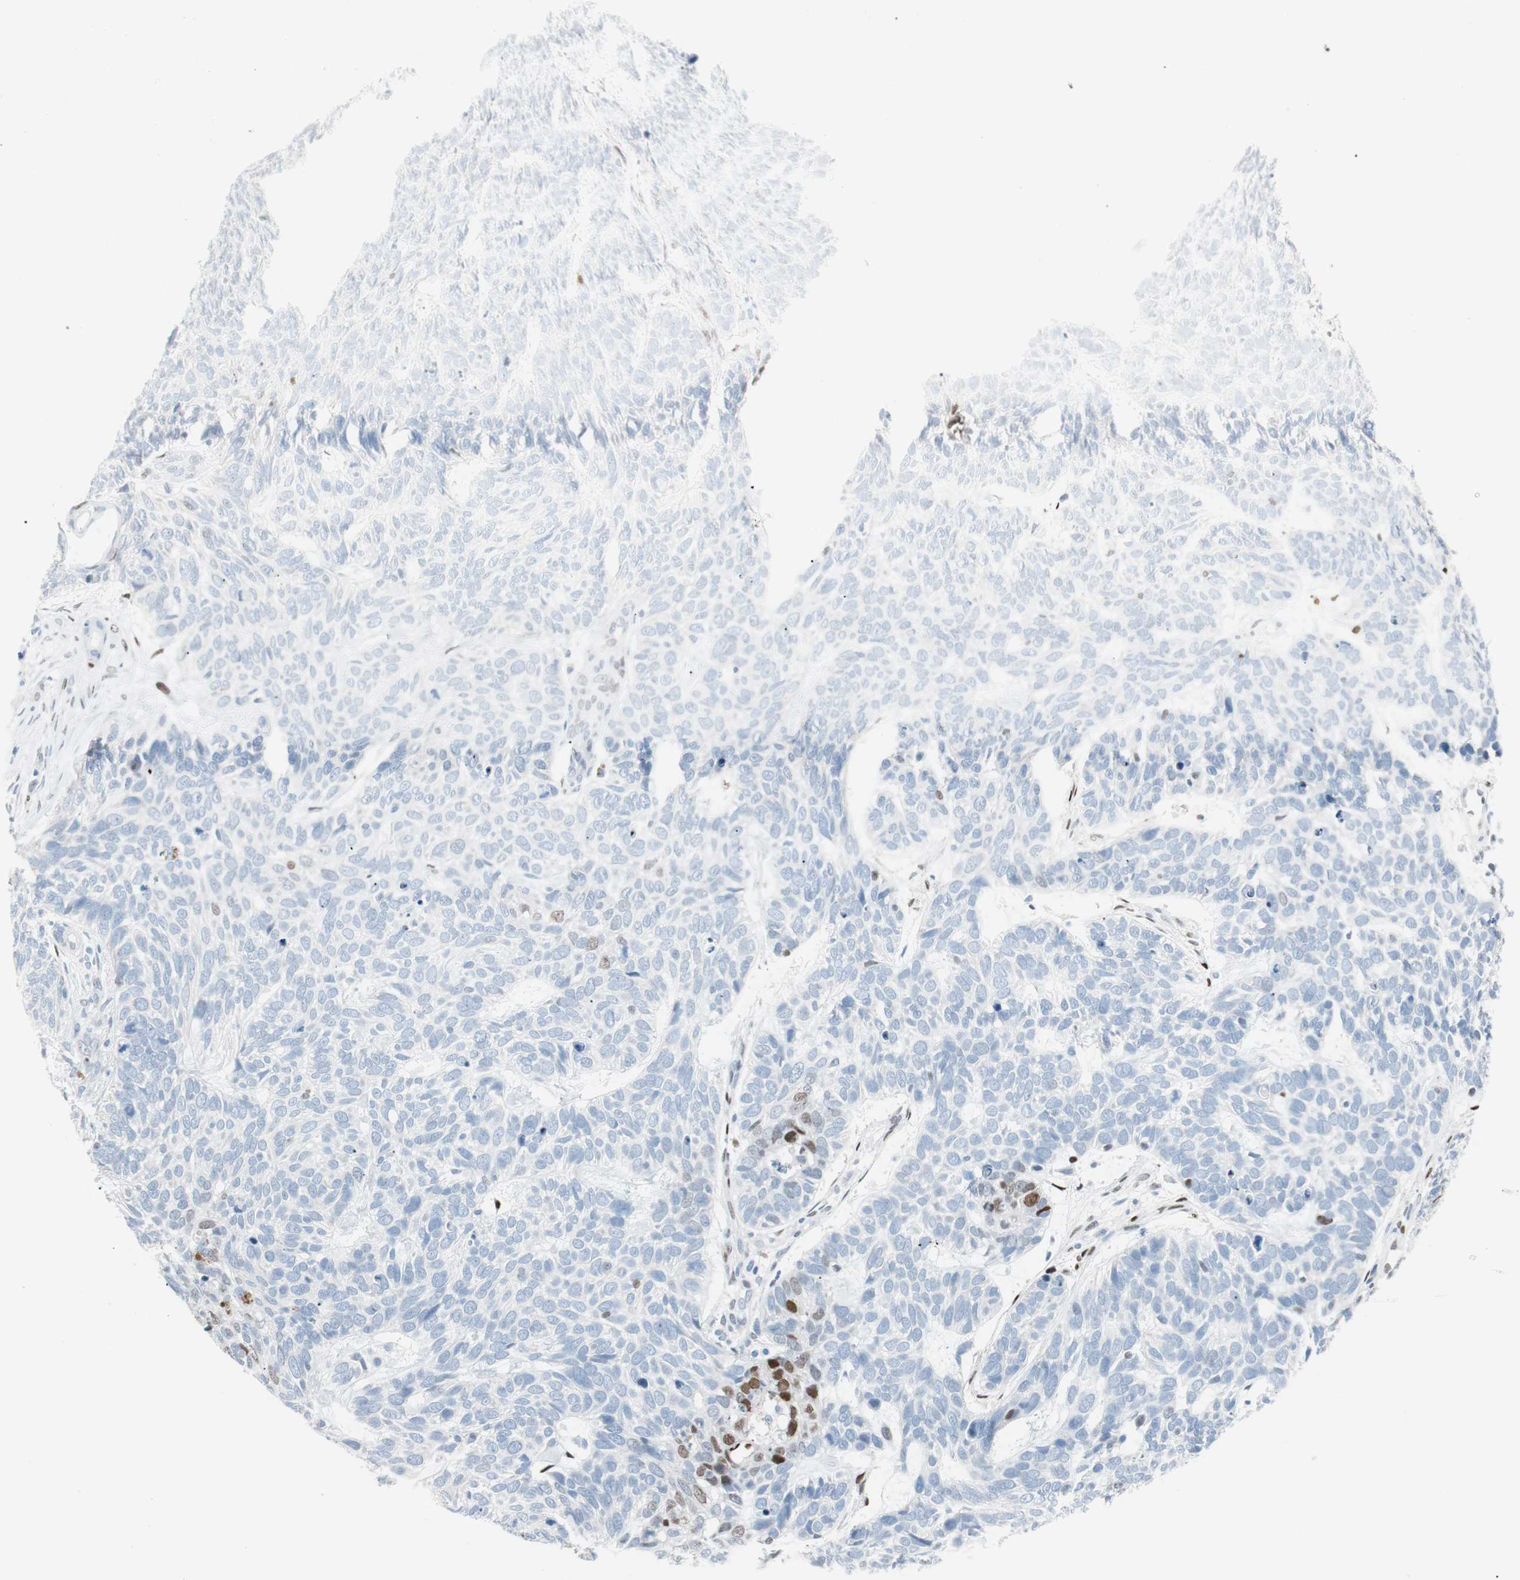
{"staining": {"intensity": "negative", "quantity": "none", "location": "none"}, "tissue": "skin cancer", "cell_type": "Tumor cells", "image_type": "cancer", "snomed": [{"axis": "morphology", "description": "Basal cell carcinoma"}, {"axis": "topography", "description": "Skin"}], "caption": "The photomicrograph shows no staining of tumor cells in basal cell carcinoma (skin). (DAB (3,3'-diaminobenzidine) immunohistochemistry visualized using brightfield microscopy, high magnification).", "gene": "FOSL1", "patient": {"sex": "male", "age": 87}}